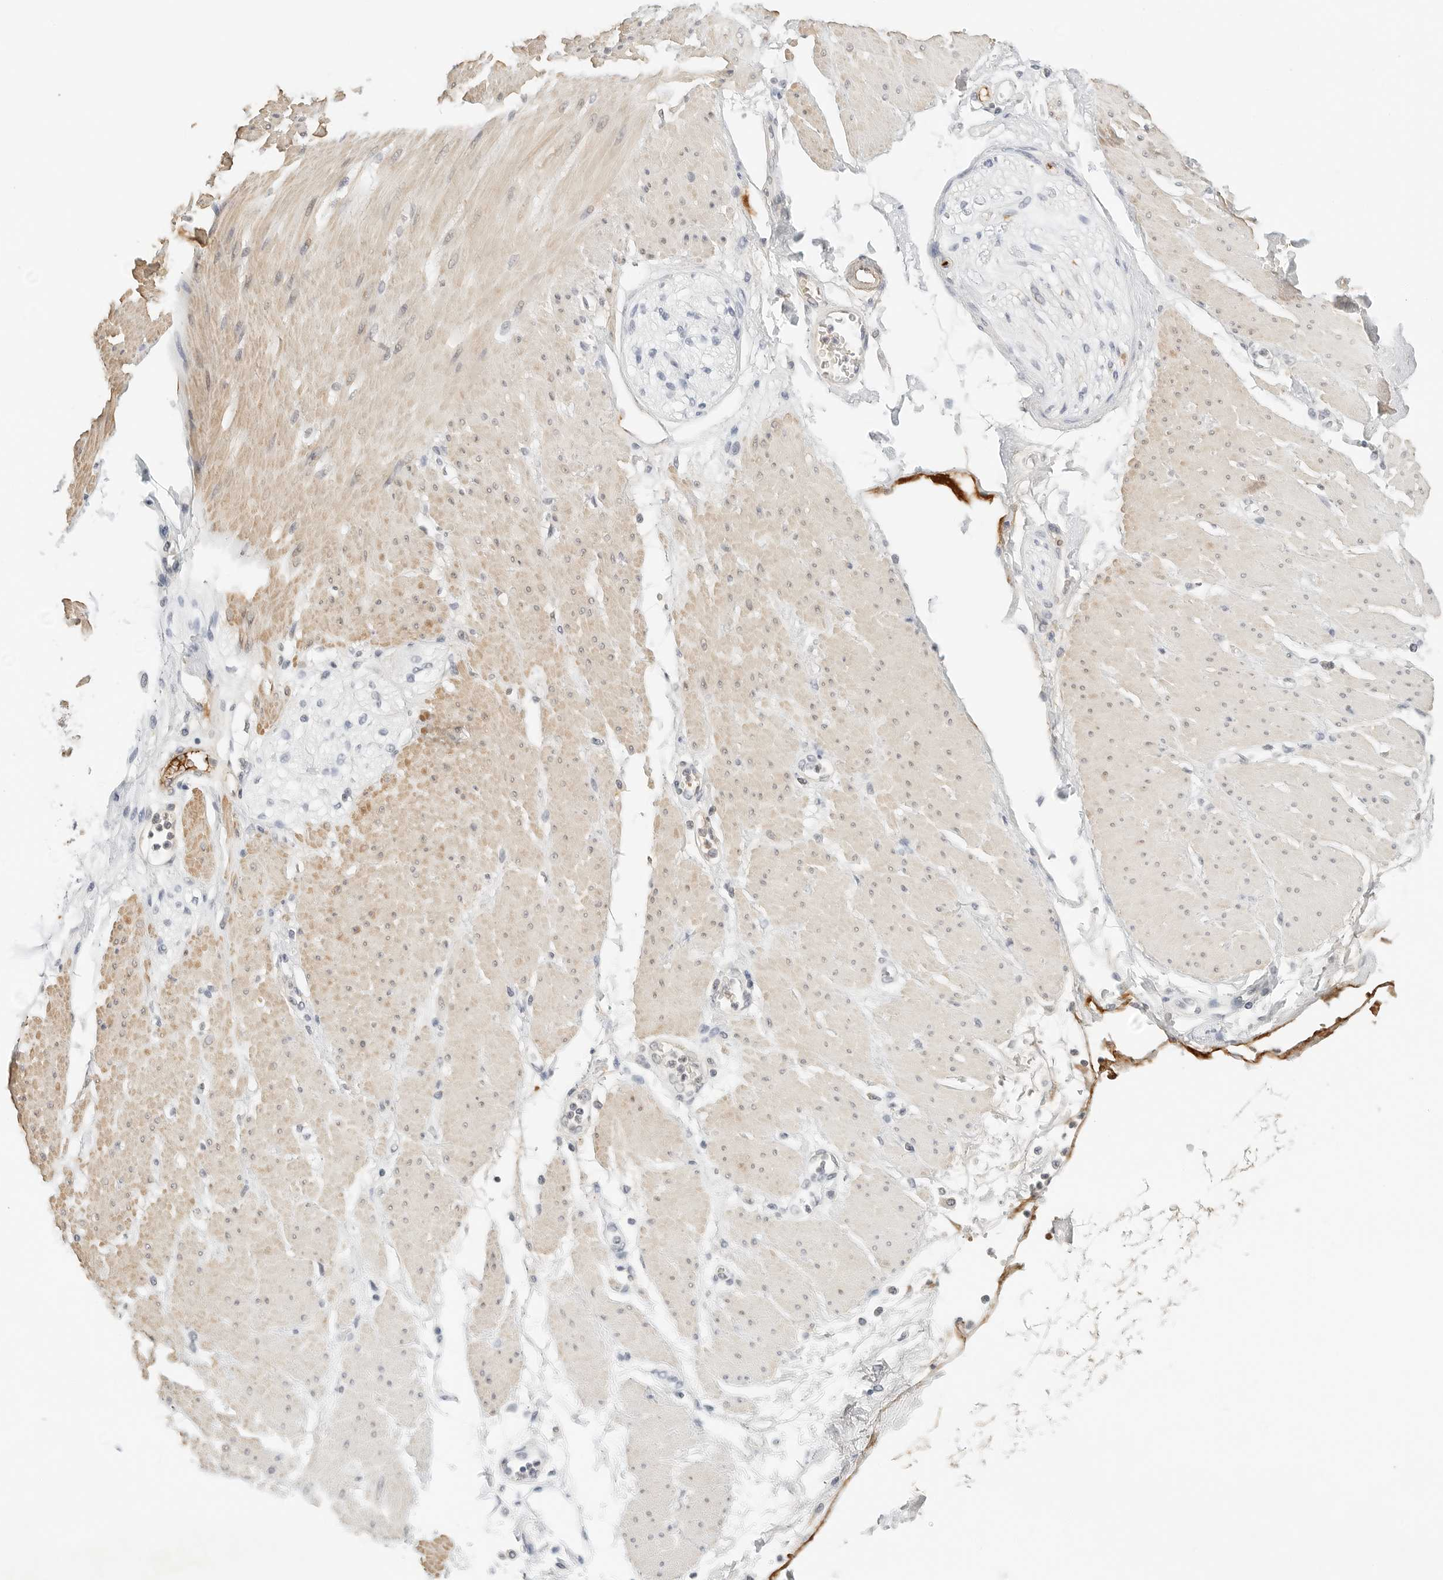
{"staining": {"intensity": "negative", "quantity": "none", "location": "none"}, "tissue": "adipose tissue", "cell_type": "Adipocytes", "image_type": "normal", "snomed": [{"axis": "morphology", "description": "Normal tissue, NOS"}, {"axis": "morphology", "description": "Adenocarcinoma, NOS"}, {"axis": "topography", "description": "Duodenum"}, {"axis": "topography", "description": "Peripheral nerve tissue"}], "caption": "This micrograph is of benign adipose tissue stained with immunohistochemistry (IHC) to label a protein in brown with the nuclei are counter-stained blue. There is no expression in adipocytes. (DAB (3,3'-diaminobenzidine) immunohistochemistry (IHC), high magnification).", "gene": "PKDCC", "patient": {"sex": "female", "age": 60}}